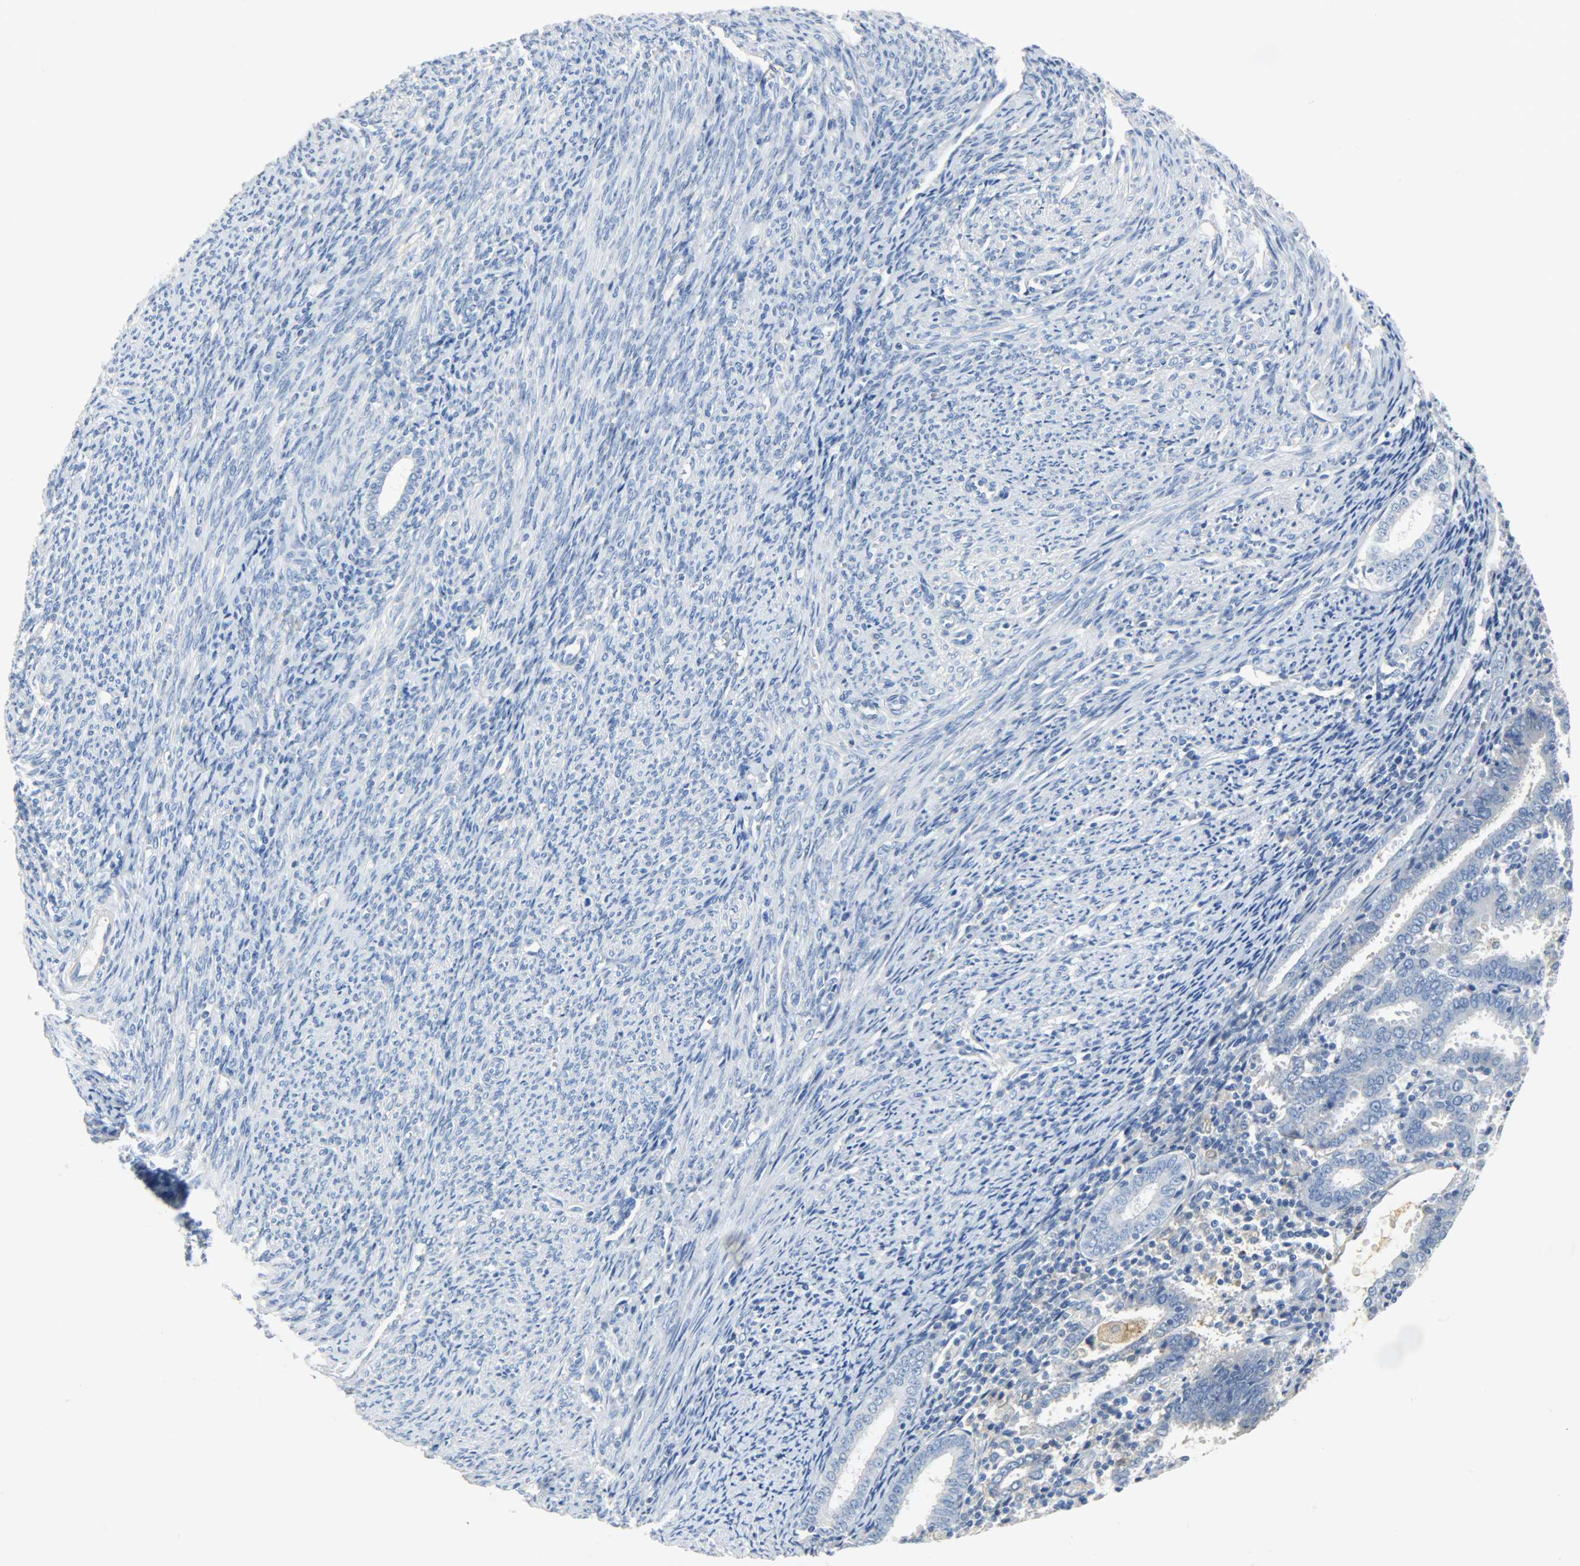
{"staining": {"intensity": "negative", "quantity": "none", "location": "none"}, "tissue": "endometrial cancer", "cell_type": "Tumor cells", "image_type": "cancer", "snomed": [{"axis": "morphology", "description": "Adenocarcinoma, NOS"}, {"axis": "topography", "description": "Uterus"}], "caption": "DAB (3,3'-diaminobenzidine) immunohistochemical staining of human endometrial cancer reveals no significant expression in tumor cells.", "gene": "CRP", "patient": {"sex": "female", "age": 83}}